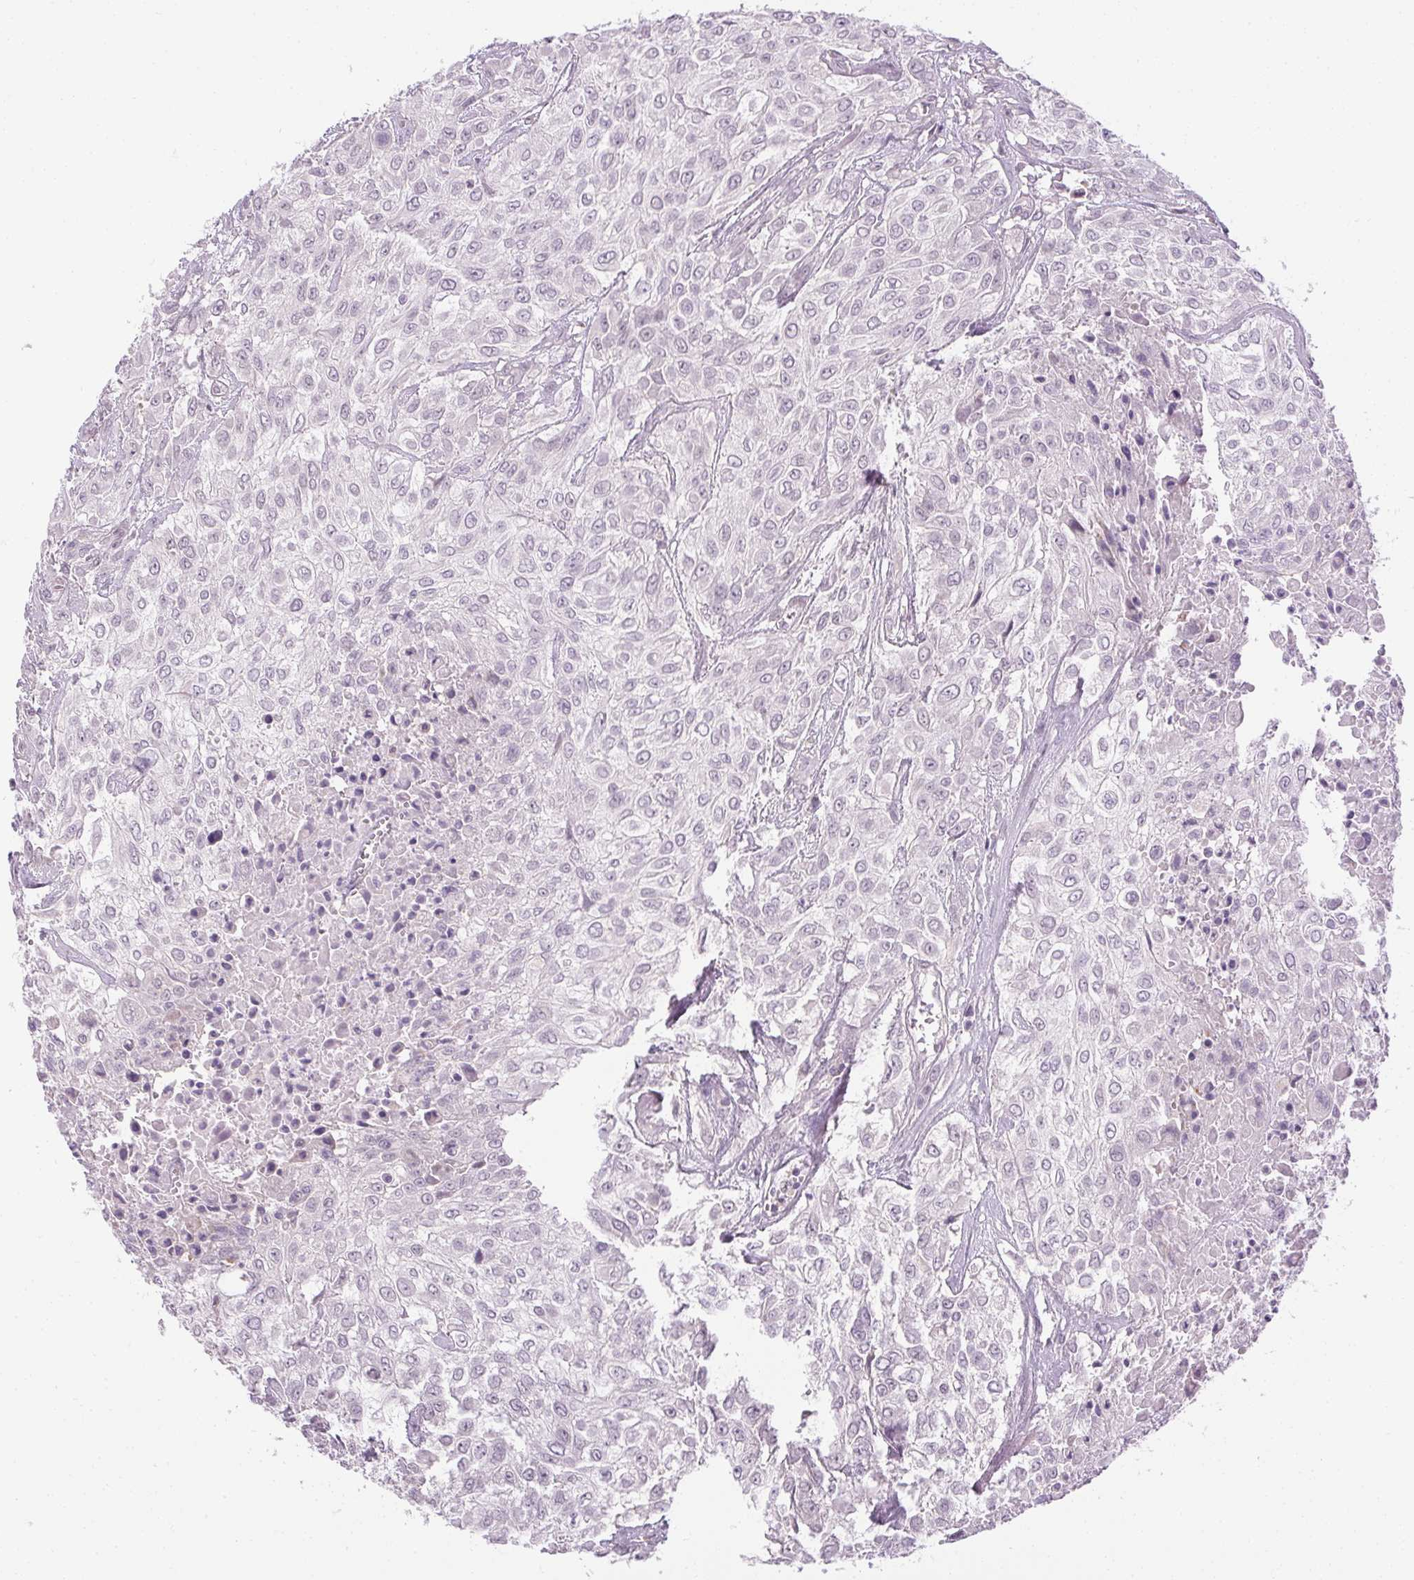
{"staining": {"intensity": "negative", "quantity": "none", "location": "none"}, "tissue": "urothelial cancer", "cell_type": "Tumor cells", "image_type": "cancer", "snomed": [{"axis": "morphology", "description": "Urothelial carcinoma, High grade"}, {"axis": "topography", "description": "Urinary bladder"}], "caption": "This photomicrograph is of urothelial carcinoma (high-grade) stained with IHC to label a protein in brown with the nuclei are counter-stained blue. There is no expression in tumor cells.", "gene": "FAM168A", "patient": {"sex": "male", "age": 57}}